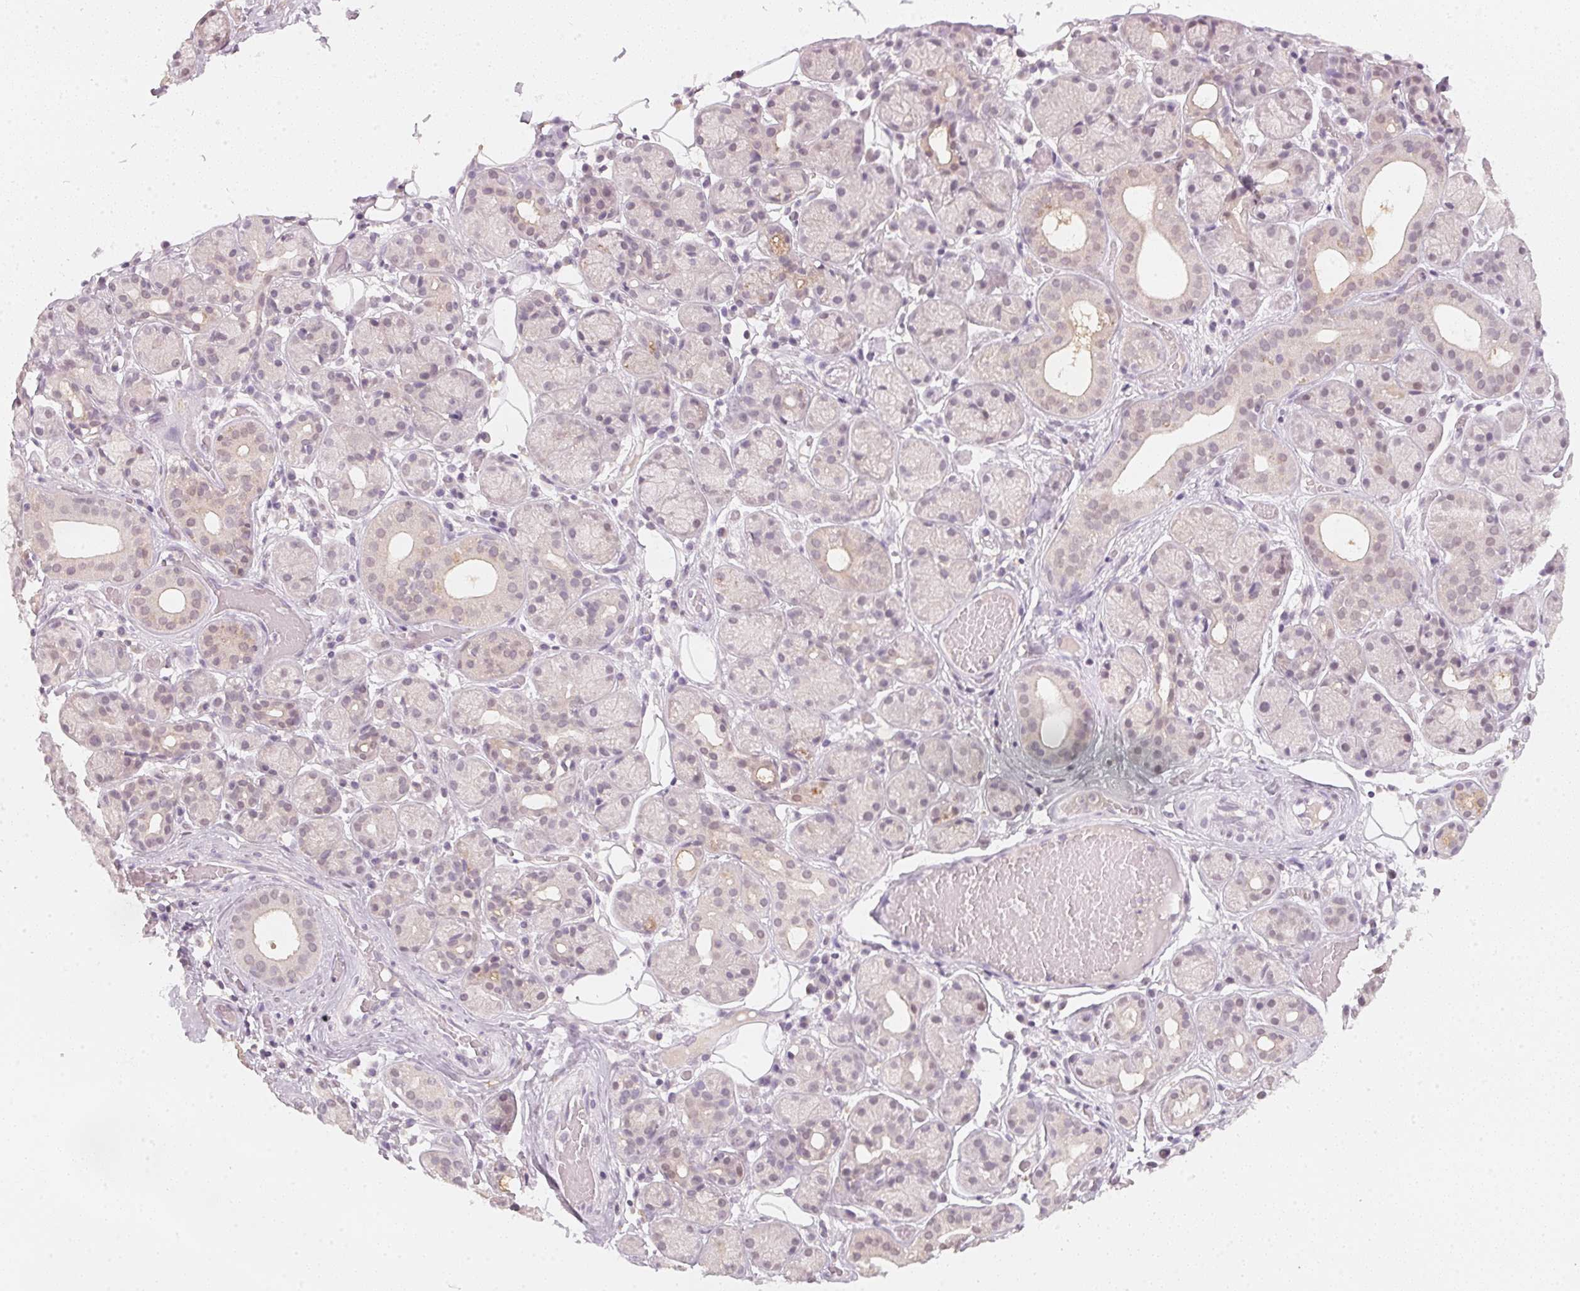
{"staining": {"intensity": "weak", "quantity": "<25%", "location": "cytoplasmic/membranous,nuclear"}, "tissue": "salivary gland", "cell_type": "Glandular cells", "image_type": "normal", "snomed": [{"axis": "morphology", "description": "Normal tissue, NOS"}, {"axis": "topography", "description": "Salivary gland"}, {"axis": "topography", "description": "Peripheral nerve tissue"}], "caption": "Glandular cells show no significant protein positivity in unremarkable salivary gland. (Immunohistochemistry (ihc), brightfield microscopy, high magnification).", "gene": "CFAP276", "patient": {"sex": "male", "age": 71}}